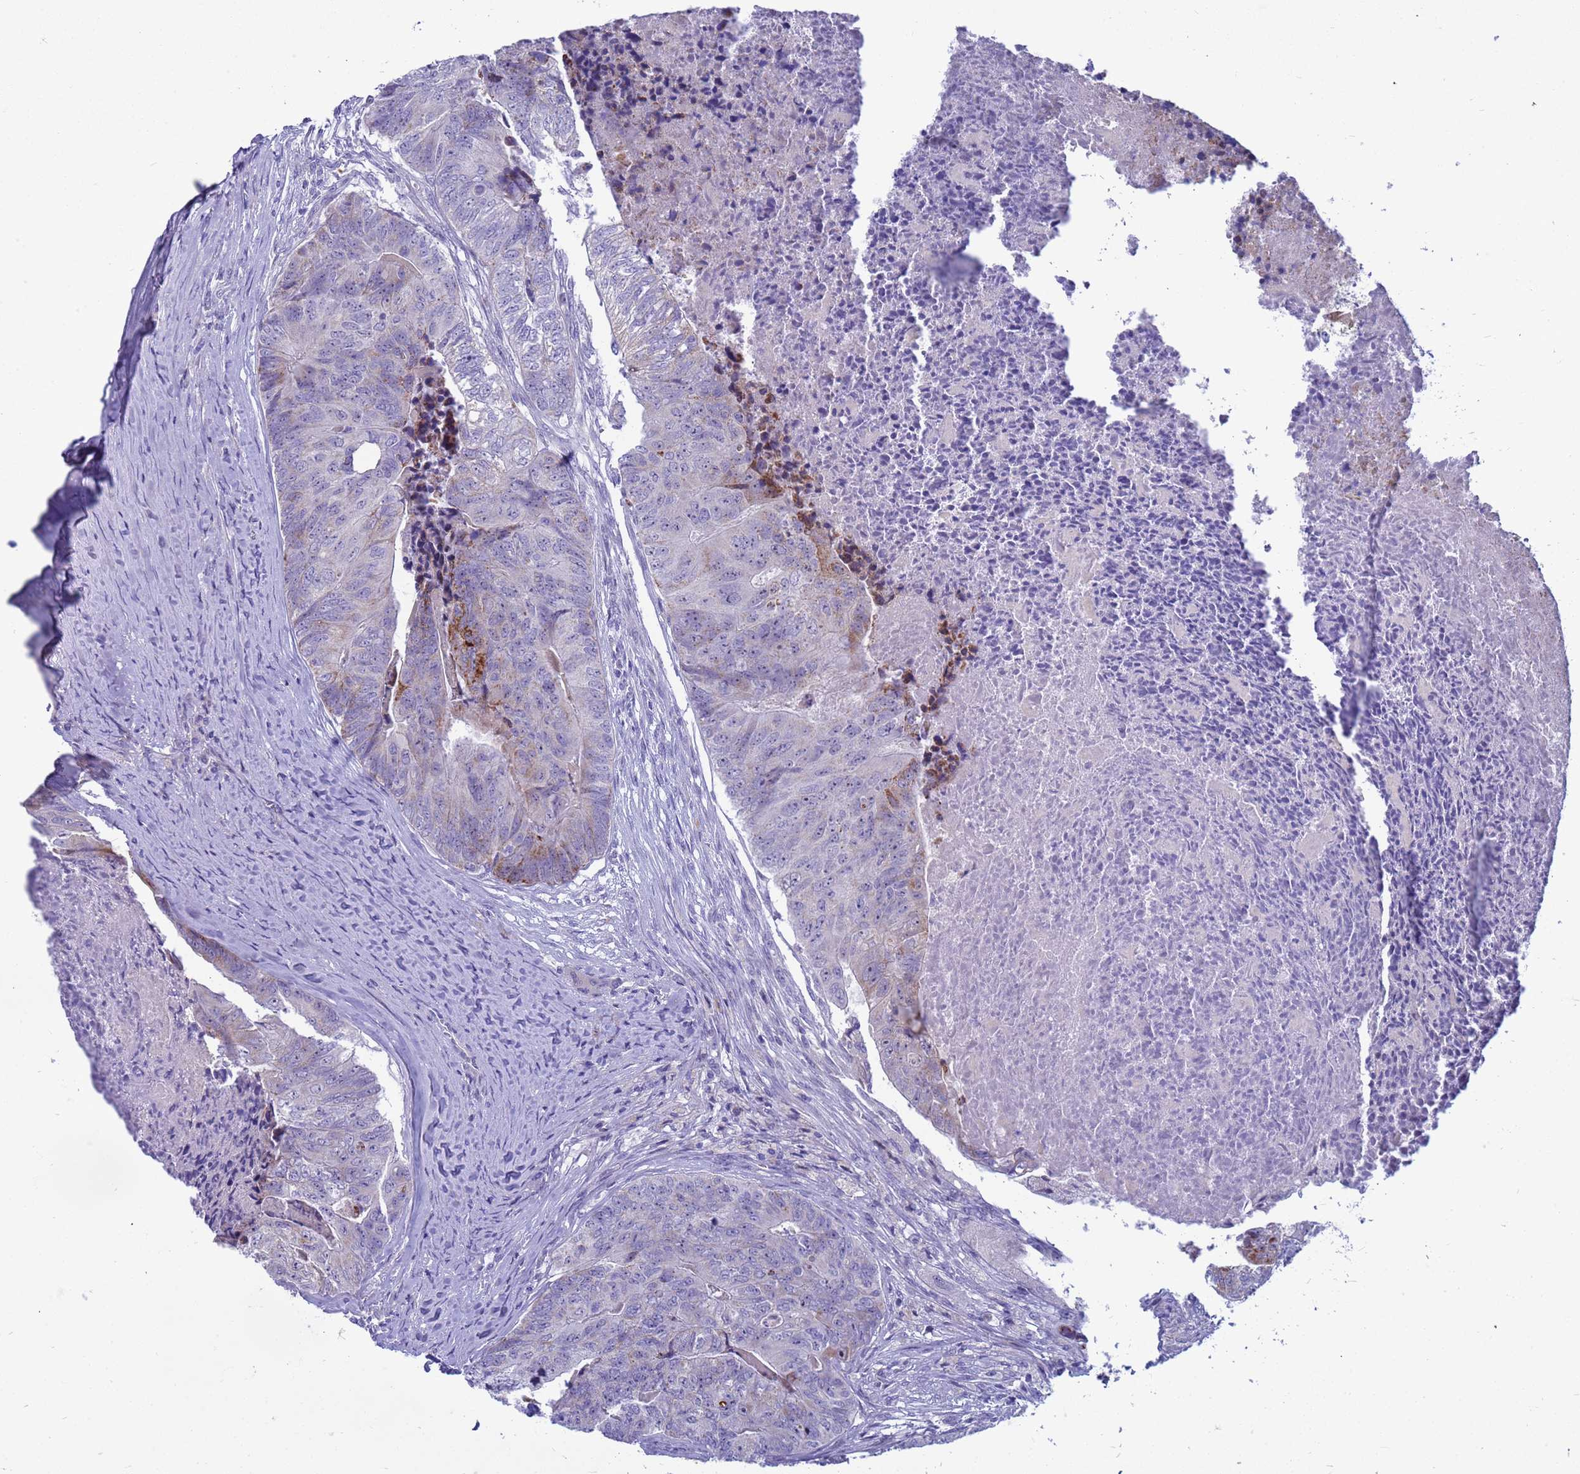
{"staining": {"intensity": "moderate", "quantity": "<25%", "location": "cytoplasmic/membranous"}, "tissue": "colorectal cancer", "cell_type": "Tumor cells", "image_type": "cancer", "snomed": [{"axis": "morphology", "description": "Adenocarcinoma, NOS"}, {"axis": "topography", "description": "Colon"}], "caption": "Colorectal cancer (adenocarcinoma) stained with DAB IHC displays low levels of moderate cytoplasmic/membranous staining in about <25% of tumor cells. Ihc stains the protein of interest in brown and the nuclei are stained blue.", "gene": "LRATD1", "patient": {"sex": "female", "age": 67}}